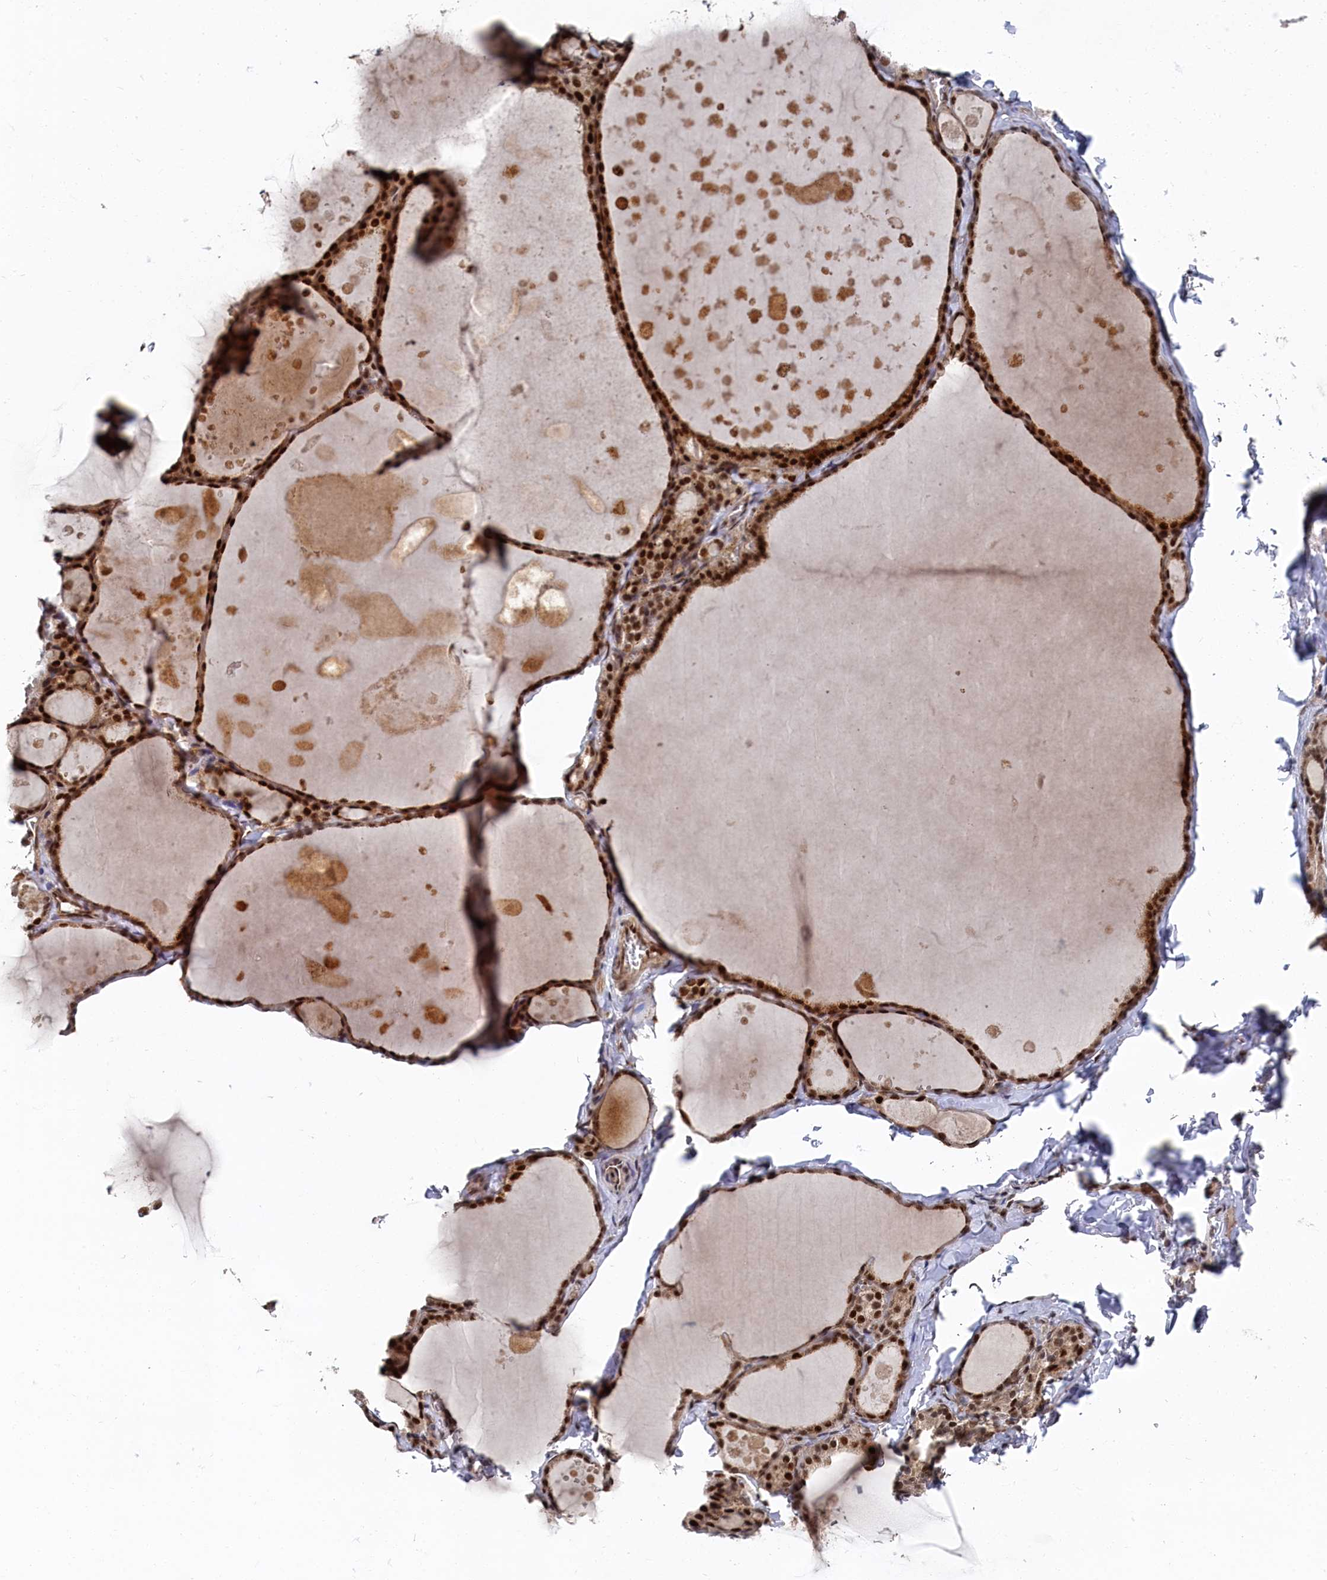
{"staining": {"intensity": "strong", "quantity": ">75%", "location": "cytoplasmic/membranous,nuclear"}, "tissue": "thyroid gland", "cell_type": "Glandular cells", "image_type": "normal", "snomed": [{"axis": "morphology", "description": "Normal tissue, NOS"}, {"axis": "topography", "description": "Thyroid gland"}], "caption": "A high amount of strong cytoplasmic/membranous,nuclear expression is seen in about >75% of glandular cells in unremarkable thyroid gland.", "gene": "BUB3", "patient": {"sex": "male", "age": 56}}